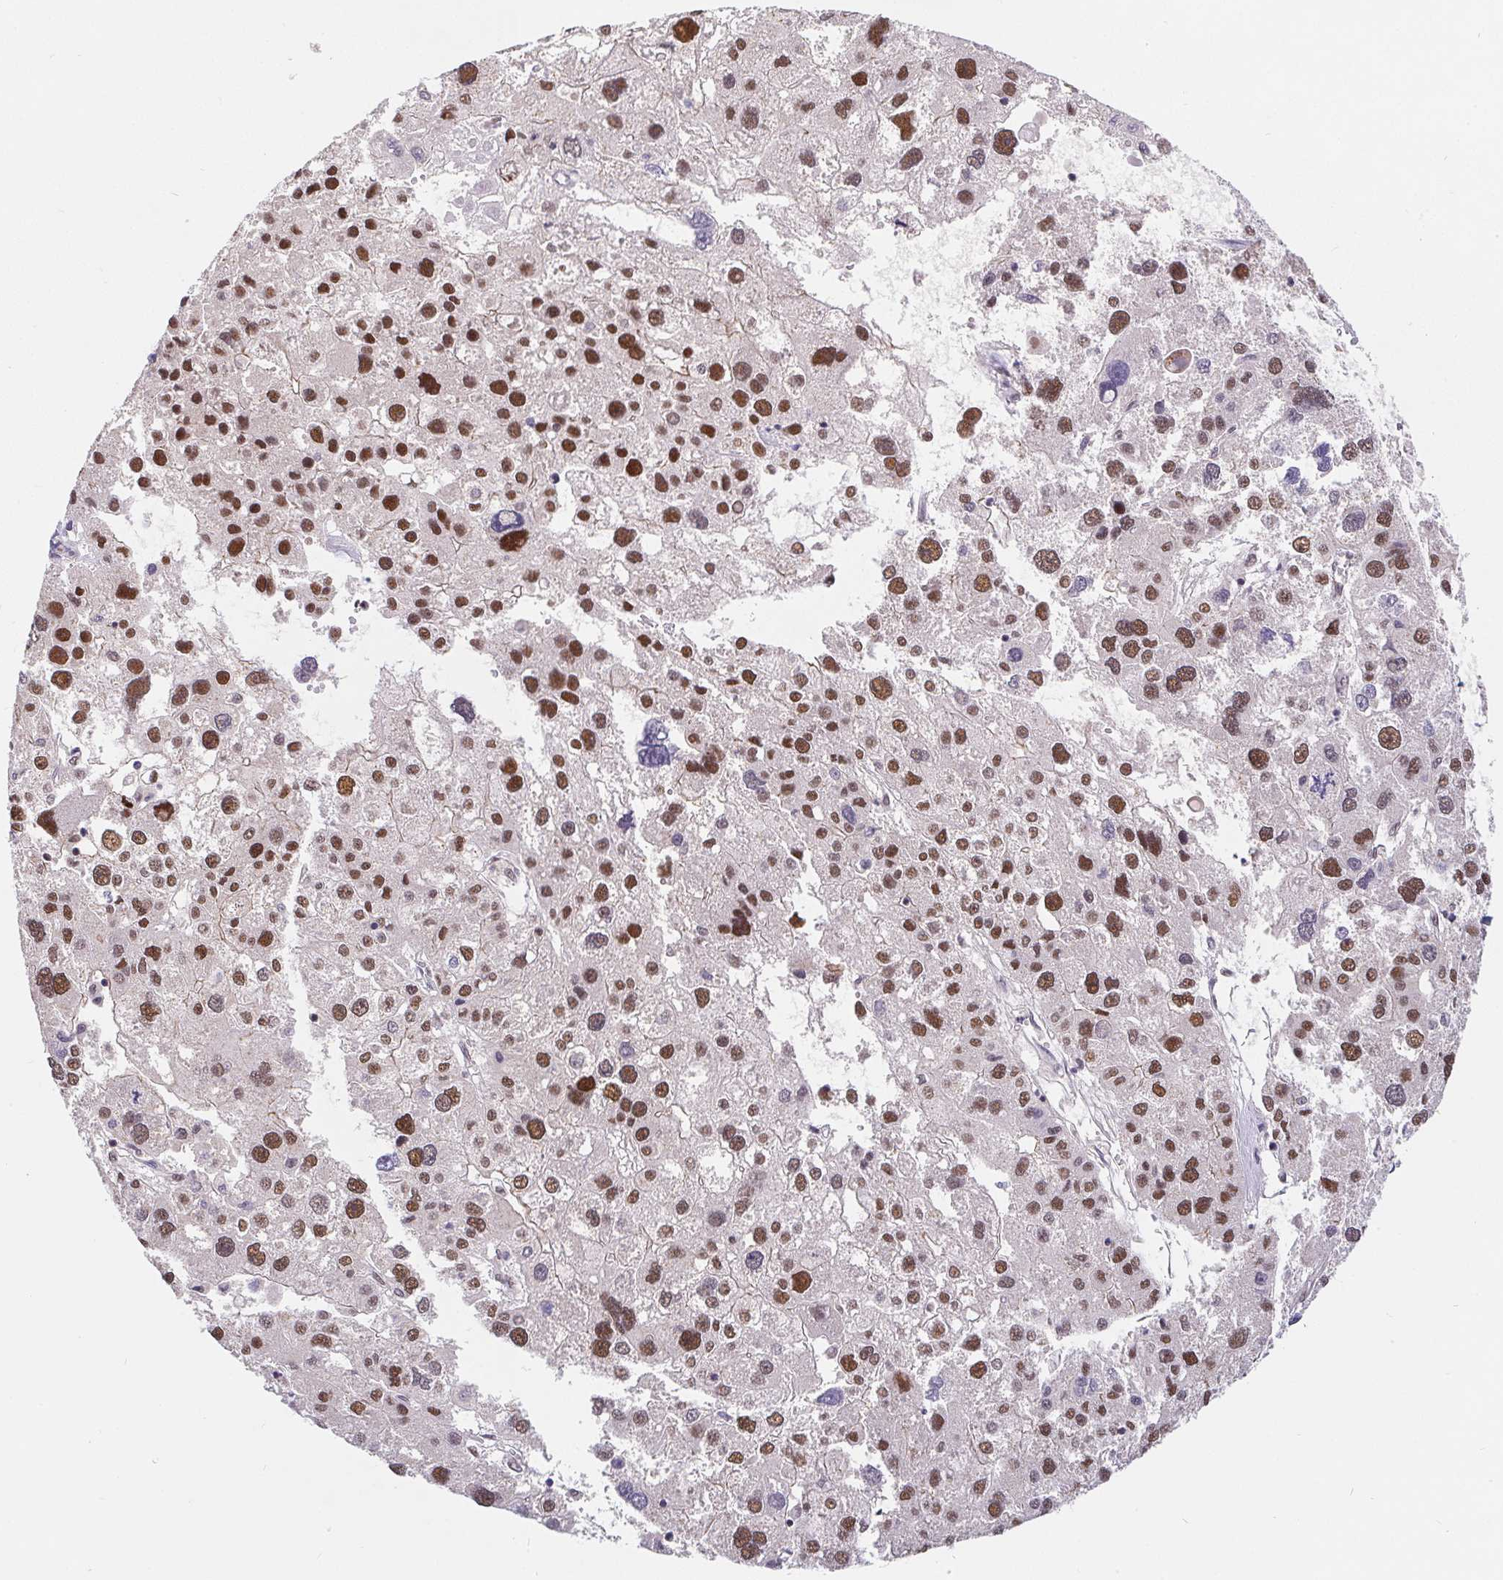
{"staining": {"intensity": "moderate", "quantity": ">75%", "location": "nuclear"}, "tissue": "liver cancer", "cell_type": "Tumor cells", "image_type": "cancer", "snomed": [{"axis": "morphology", "description": "Carcinoma, Hepatocellular, NOS"}, {"axis": "topography", "description": "Liver"}], "caption": "Hepatocellular carcinoma (liver) stained with a brown dye demonstrates moderate nuclear positive expression in about >75% of tumor cells.", "gene": "POU2F1", "patient": {"sex": "male", "age": 73}}